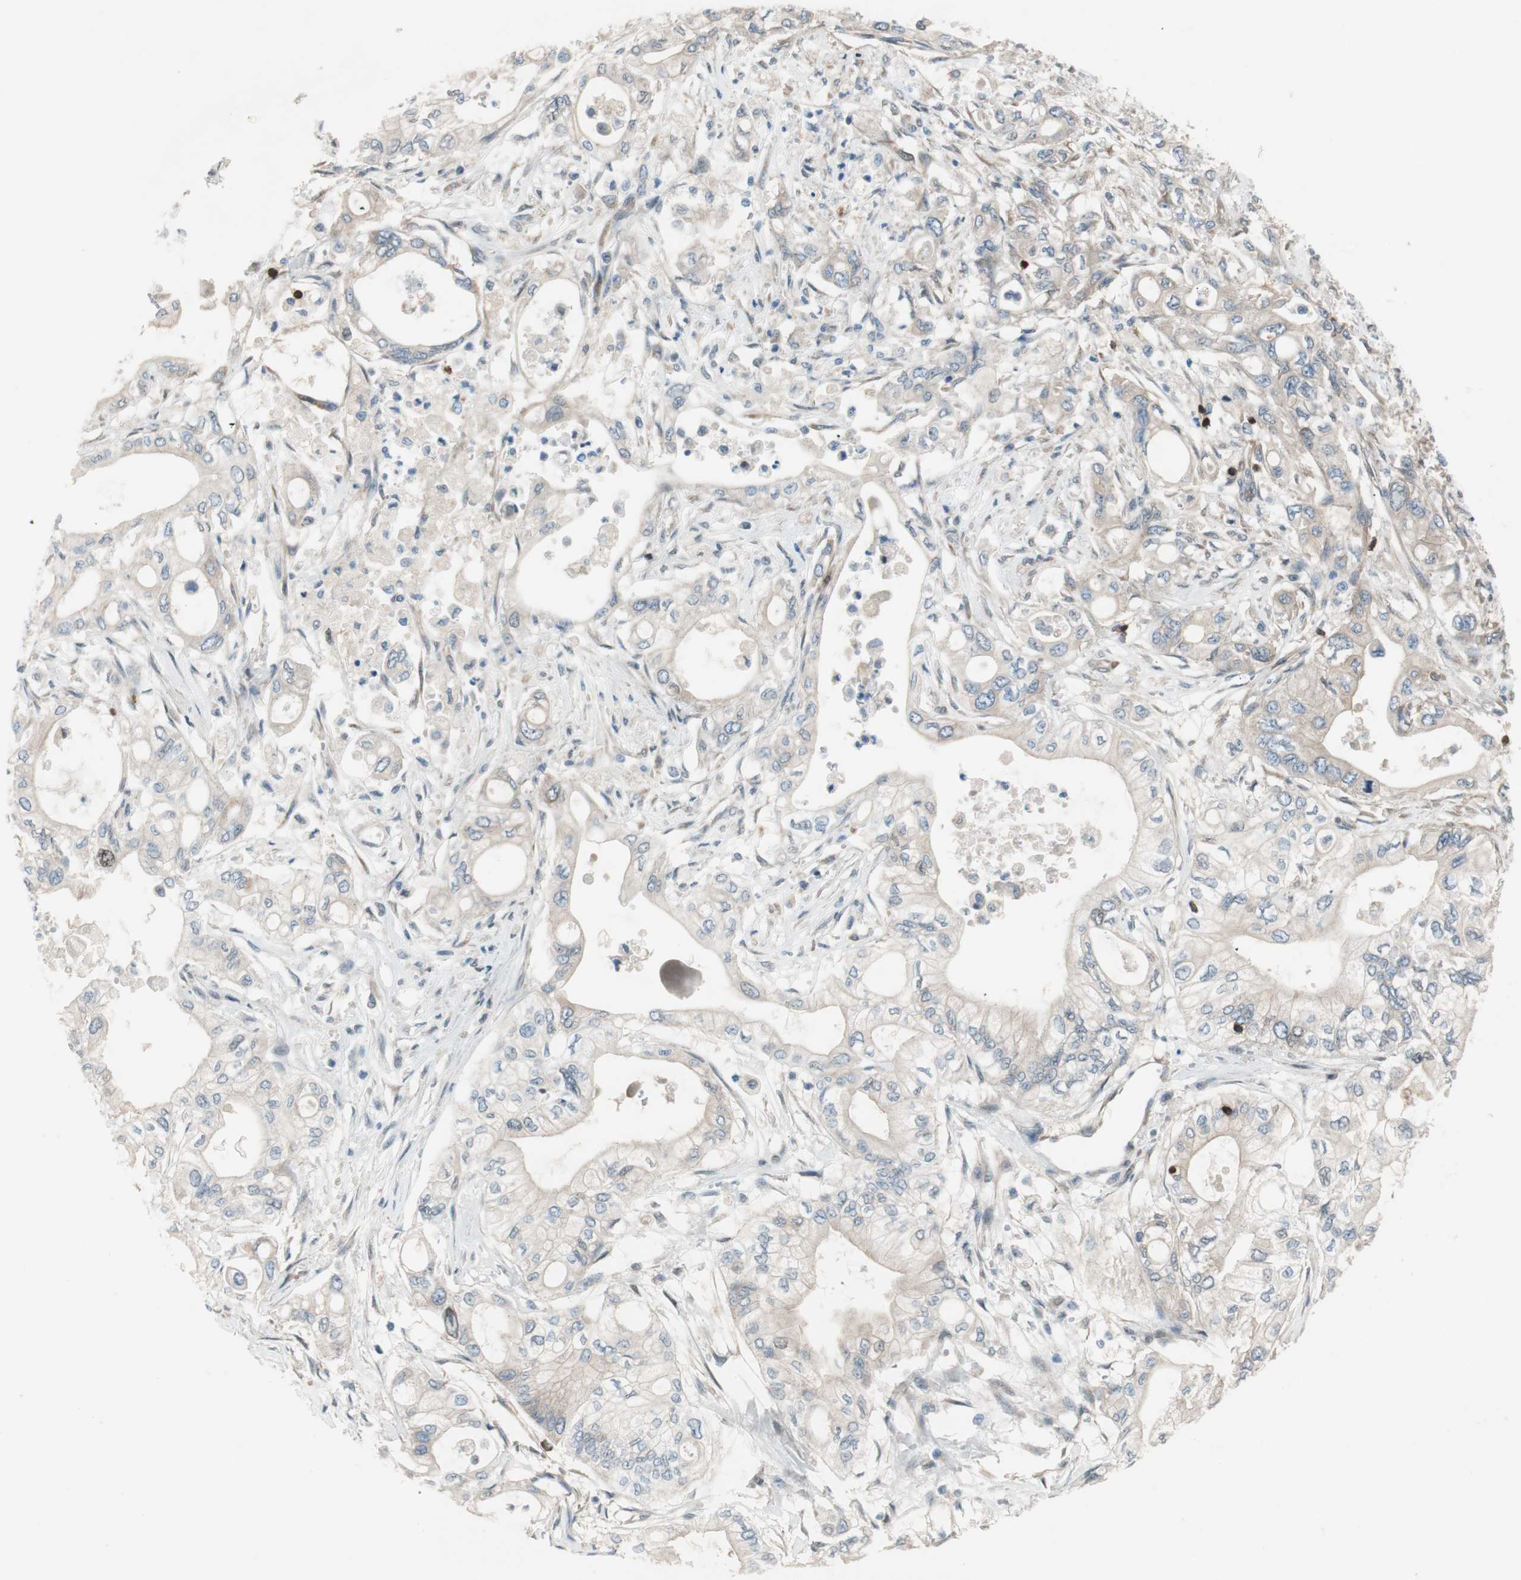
{"staining": {"intensity": "weak", "quantity": "25%-75%", "location": "cytoplasmic/membranous"}, "tissue": "pancreatic cancer", "cell_type": "Tumor cells", "image_type": "cancer", "snomed": [{"axis": "morphology", "description": "Adenocarcinoma, NOS"}, {"axis": "topography", "description": "Pancreas"}], "caption": "Adenocarcinoma (pancreatic) stained for a protein exhibits weak cytoplasmic/membranous positivity in tumor cells.", "gene": "BIN1", "patient": {"sex": "male", "age": 79}}